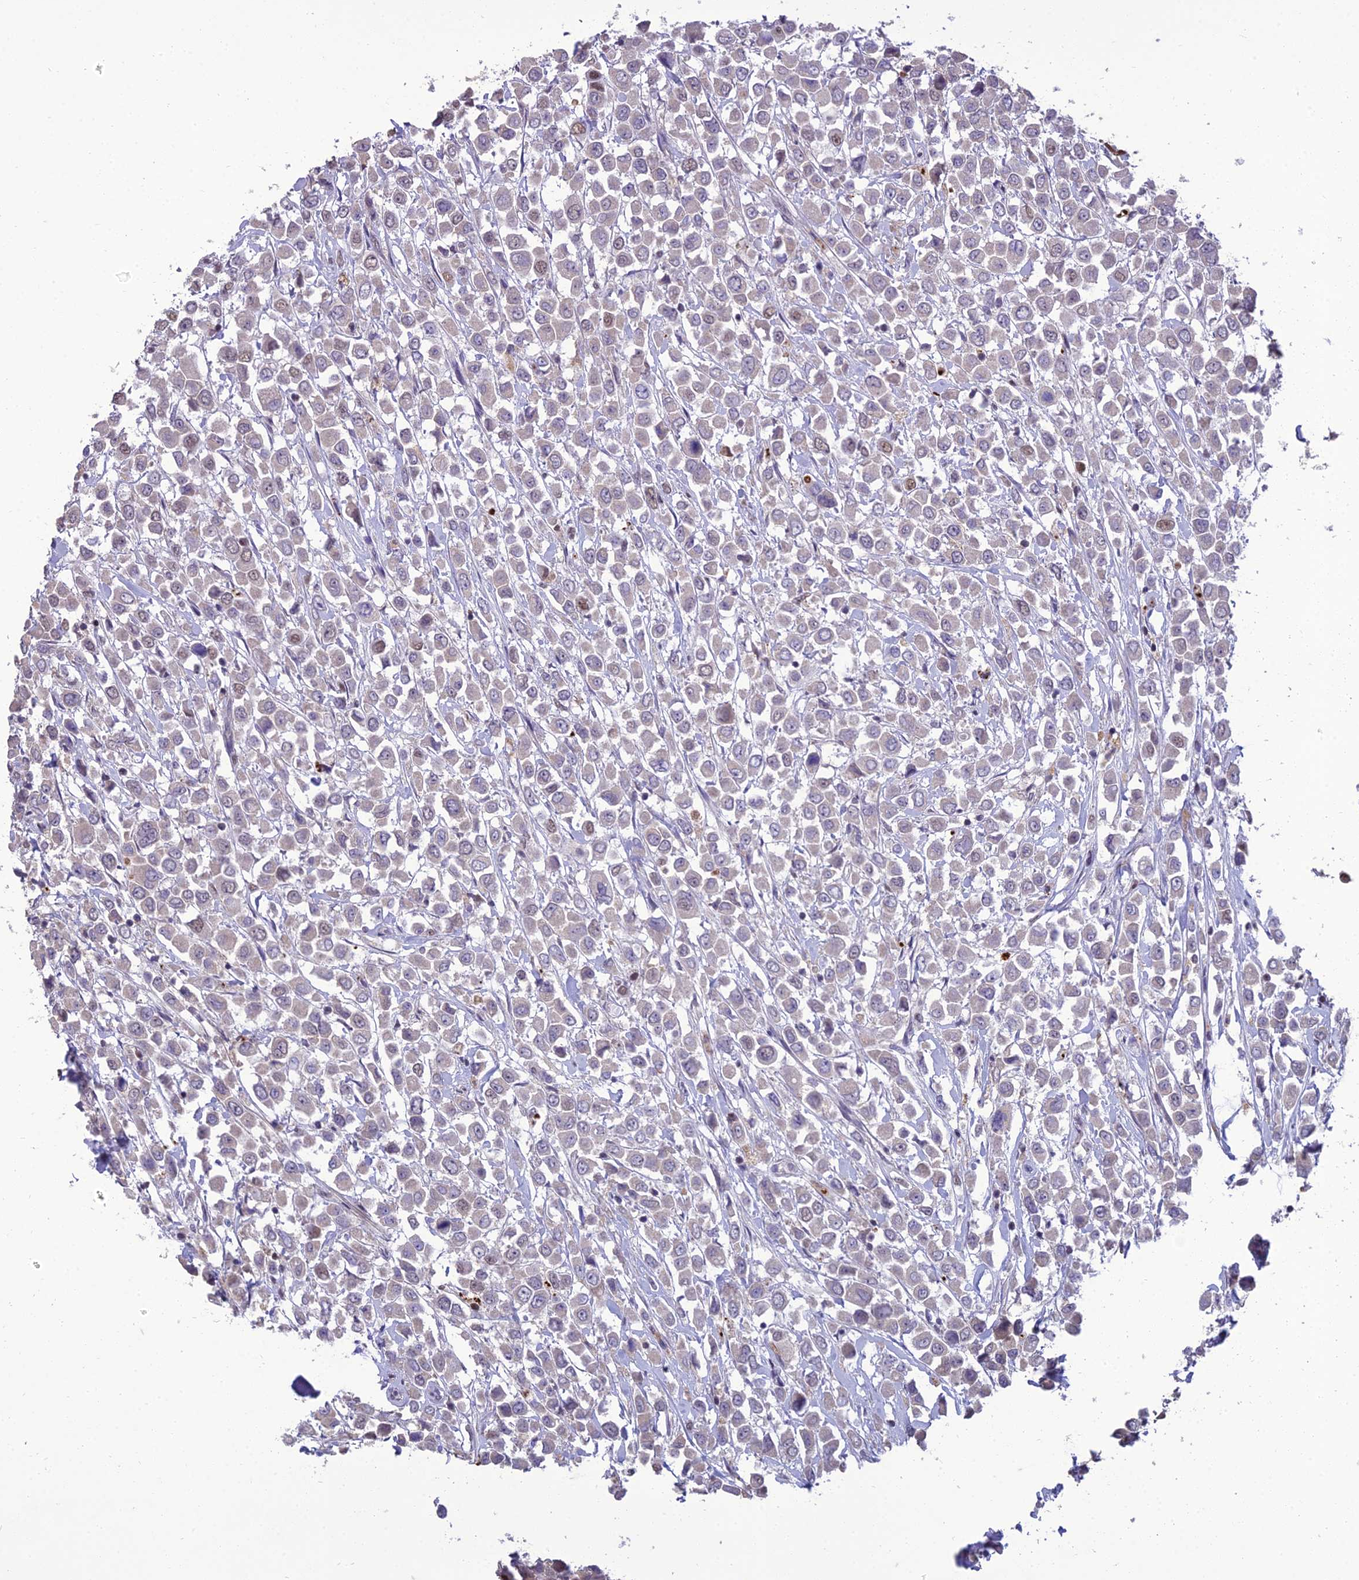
{"staining": {"intensity": "negative", "quantity": "none", "location": "none"}, "tissue": "breast cancer", "cell_type": "Tumor cells", "image_type": "cancer", "snomed": [{"axis": "morphology", "description": "Duct carcinoma"}, {"axis": "topography", "description": "Breast"}], "caption": "Micrograph shows no protein positivity in tumor cells of breast intraductal carcinoma tissue.", "gene": "RANBP3", "patient": {"sex": "female", "age": 61}}